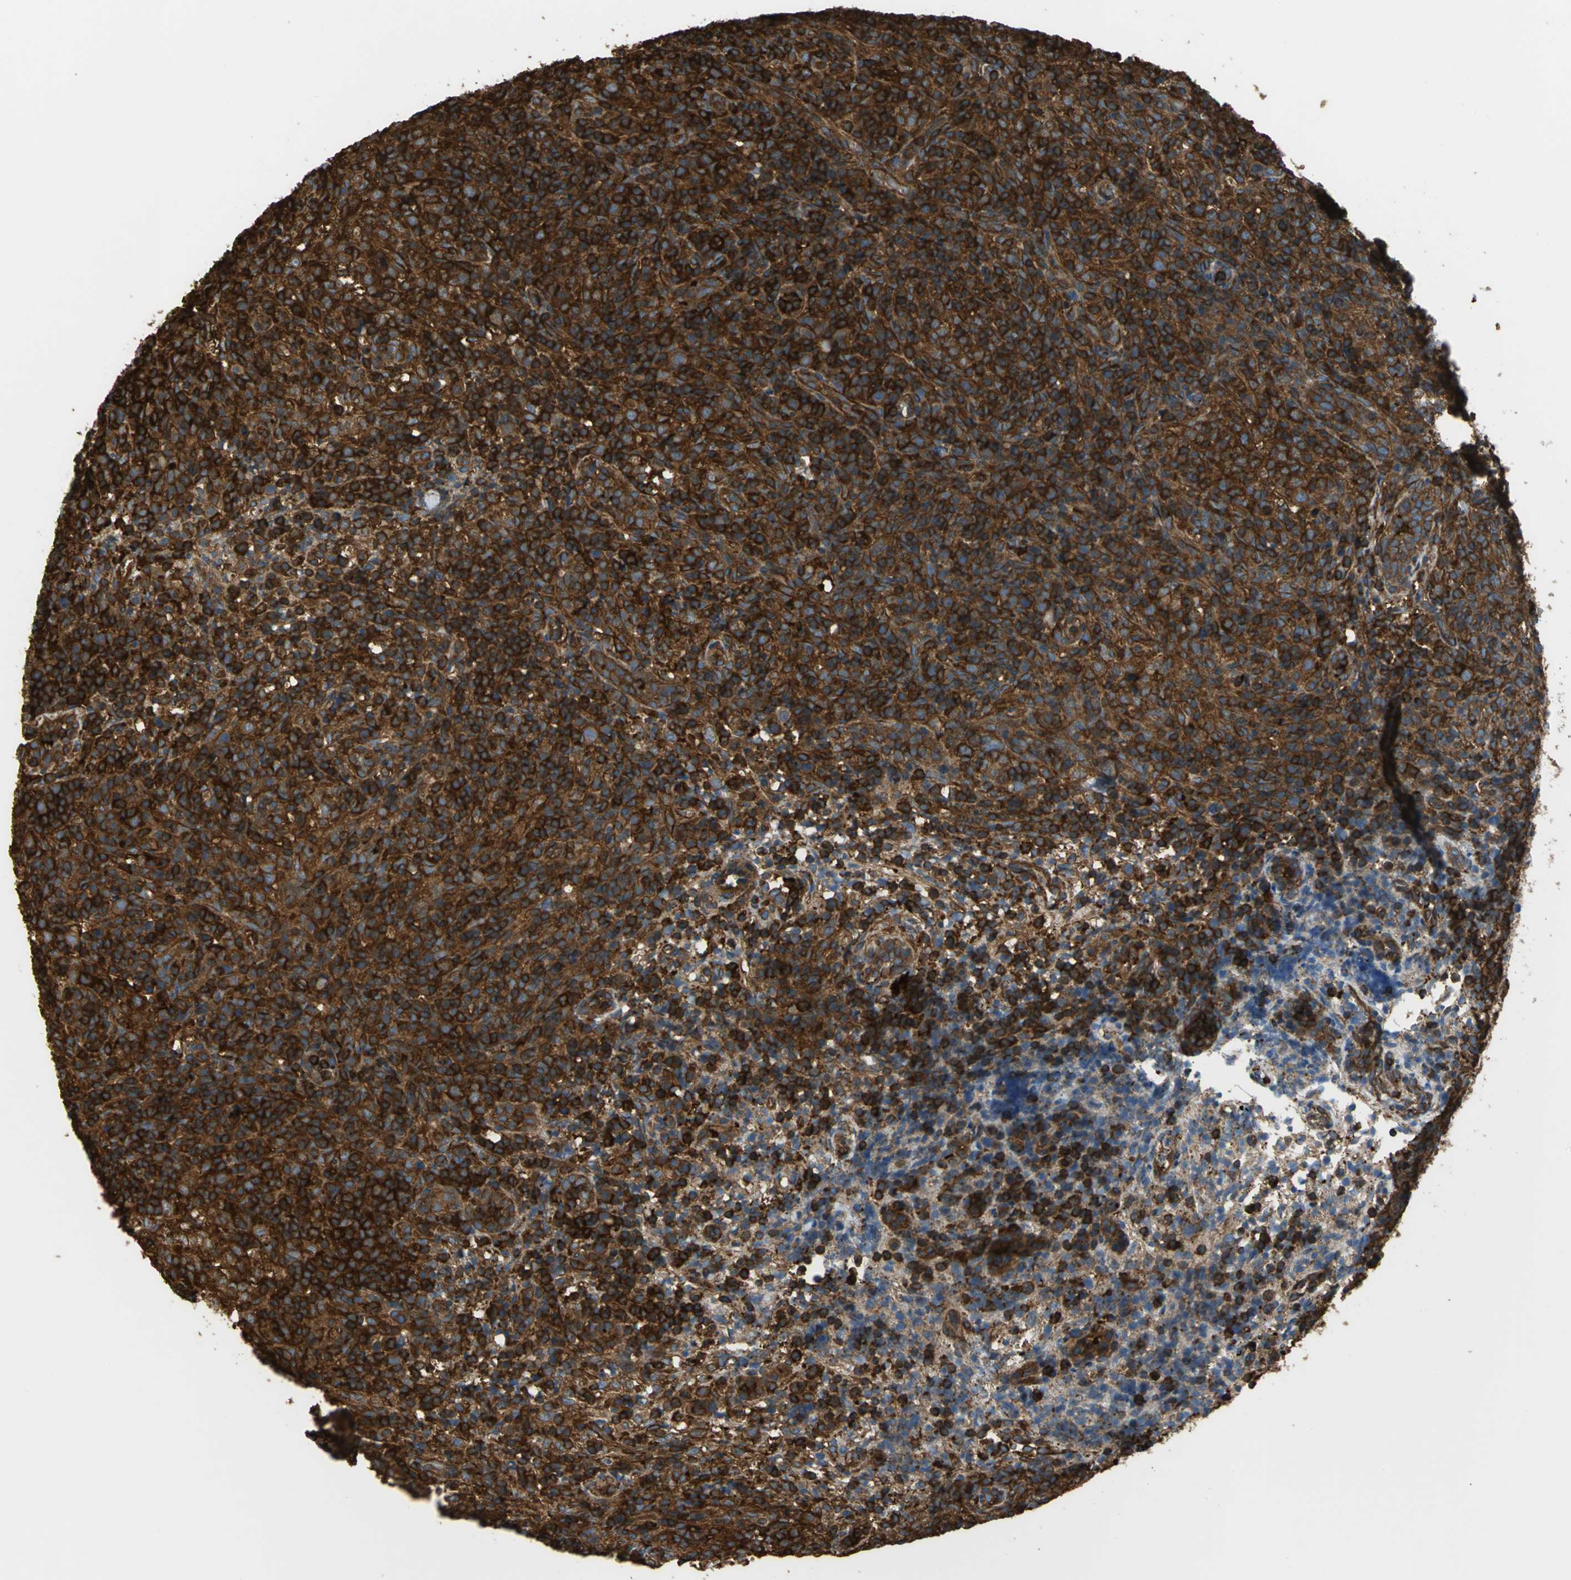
{"staining": {"intensity": "strong", "quantity": ">75%", "location": "cytoplasmic/membranous"}, "tissue": "lymphoma", "cell_type": "Tumor cells", "image_type": "cancer", "snomed": [{"axis": "morphology", "description": "Malignant lymphoma, non-Hodgkin's type, High grade"}, {"axis": "topography", "description": "Lymph node"}], "caption": "About >75% of tumor cells in lymphoma show strong cytoplasmic/membranous protein positivity as visualized by brown immunohistochemical staining.", "gene": "TLN1", "patient": {"sex": "female", "age": 76}}